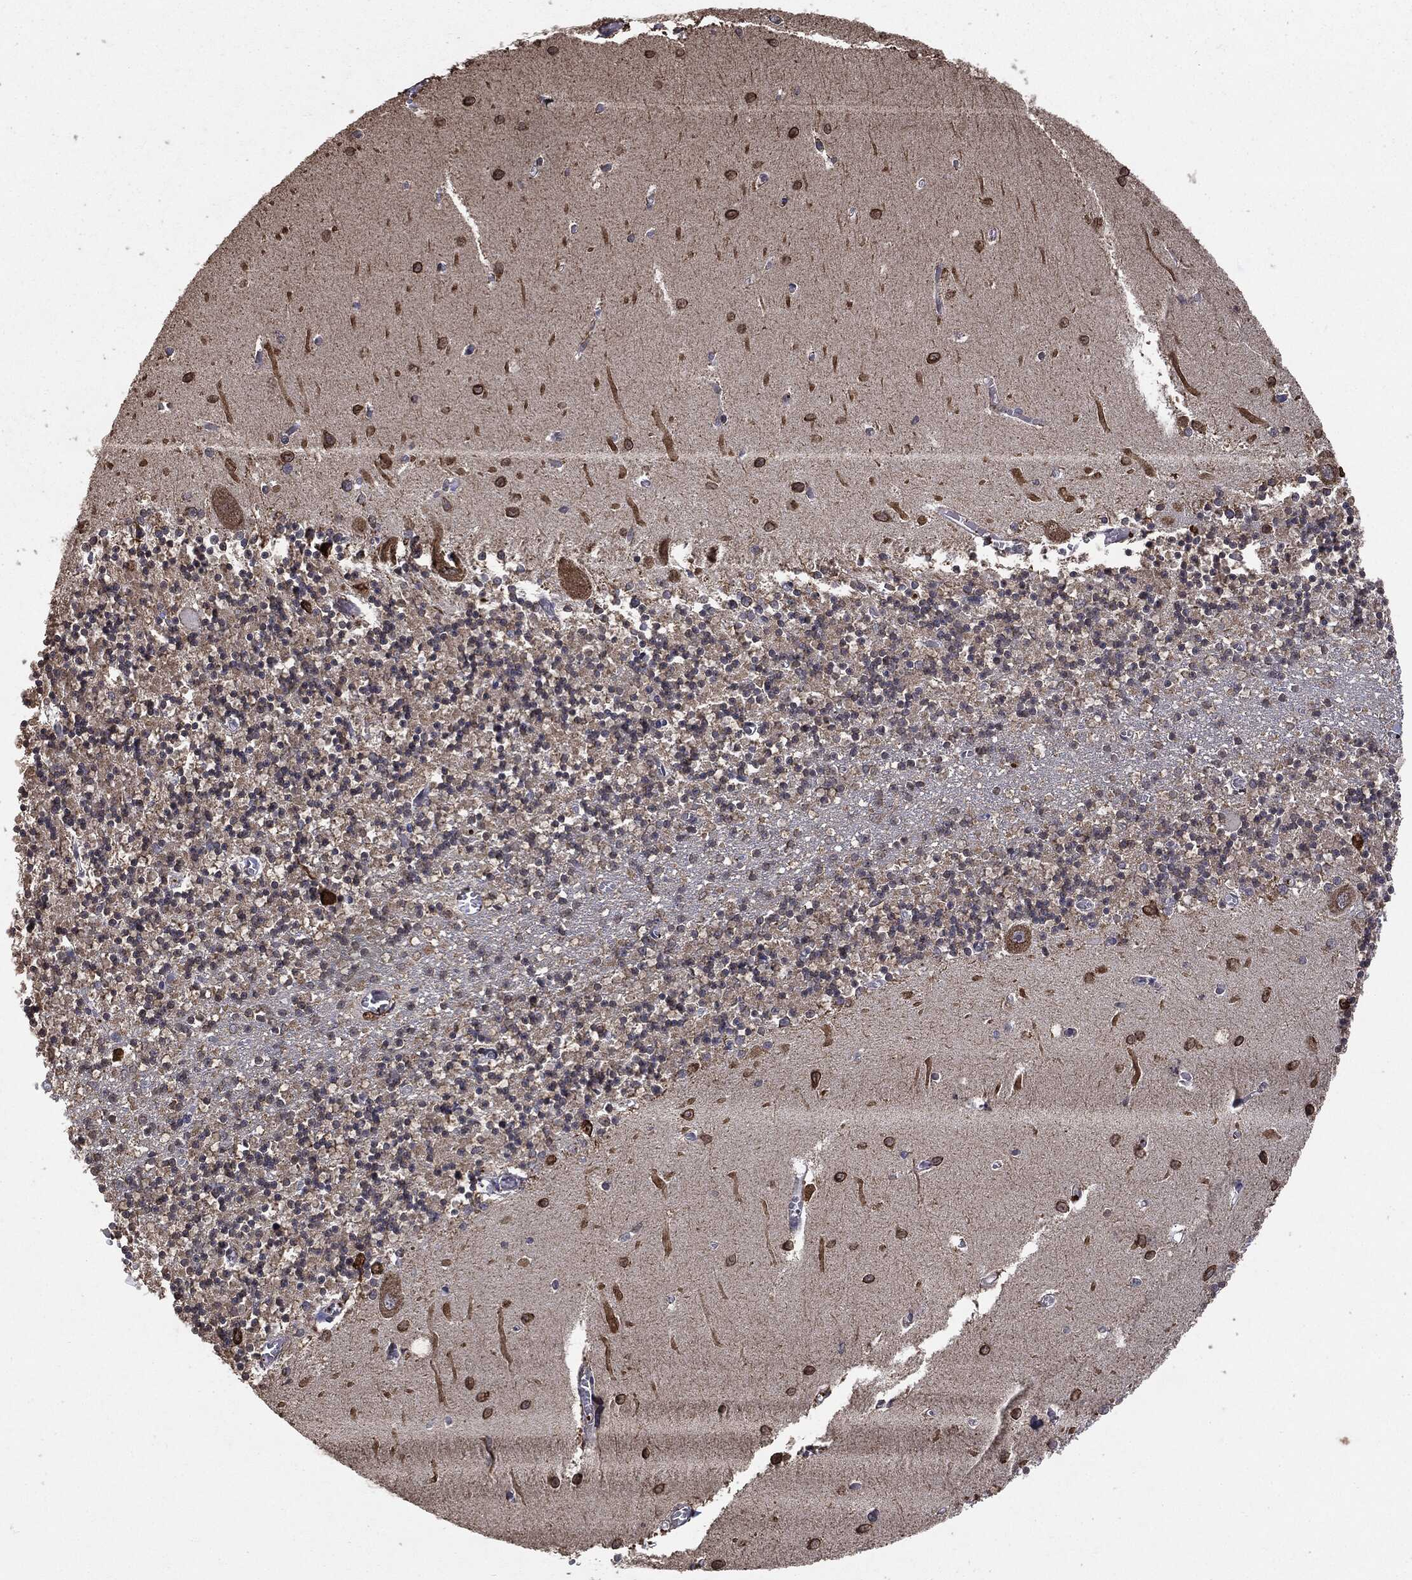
{"staining": {"intensity": "strong", "quantity": "<25%", "location": "cytoplasmic/membranous"}, "tissue": "cerebellum", "cell_type": "Cells in granular layer", "image_type": "normal", "snomed": [{"axis": "morphology", "description": "Normal tissue, NOS"}, {"axis": "topography", "description": "Cerebellum"}], "caption": "Immunohistochemical staining of unremarkable cerebellum demonstrates strong cytoplasmic/membranous protein expression in about <25% of cells in granular layer. (DAB (3,3'-diaminobenzidine) IHC with brightfield microscopy, high magnification).", "gene": "MTOR", "patient": {"sex": "female", "age": 64}}